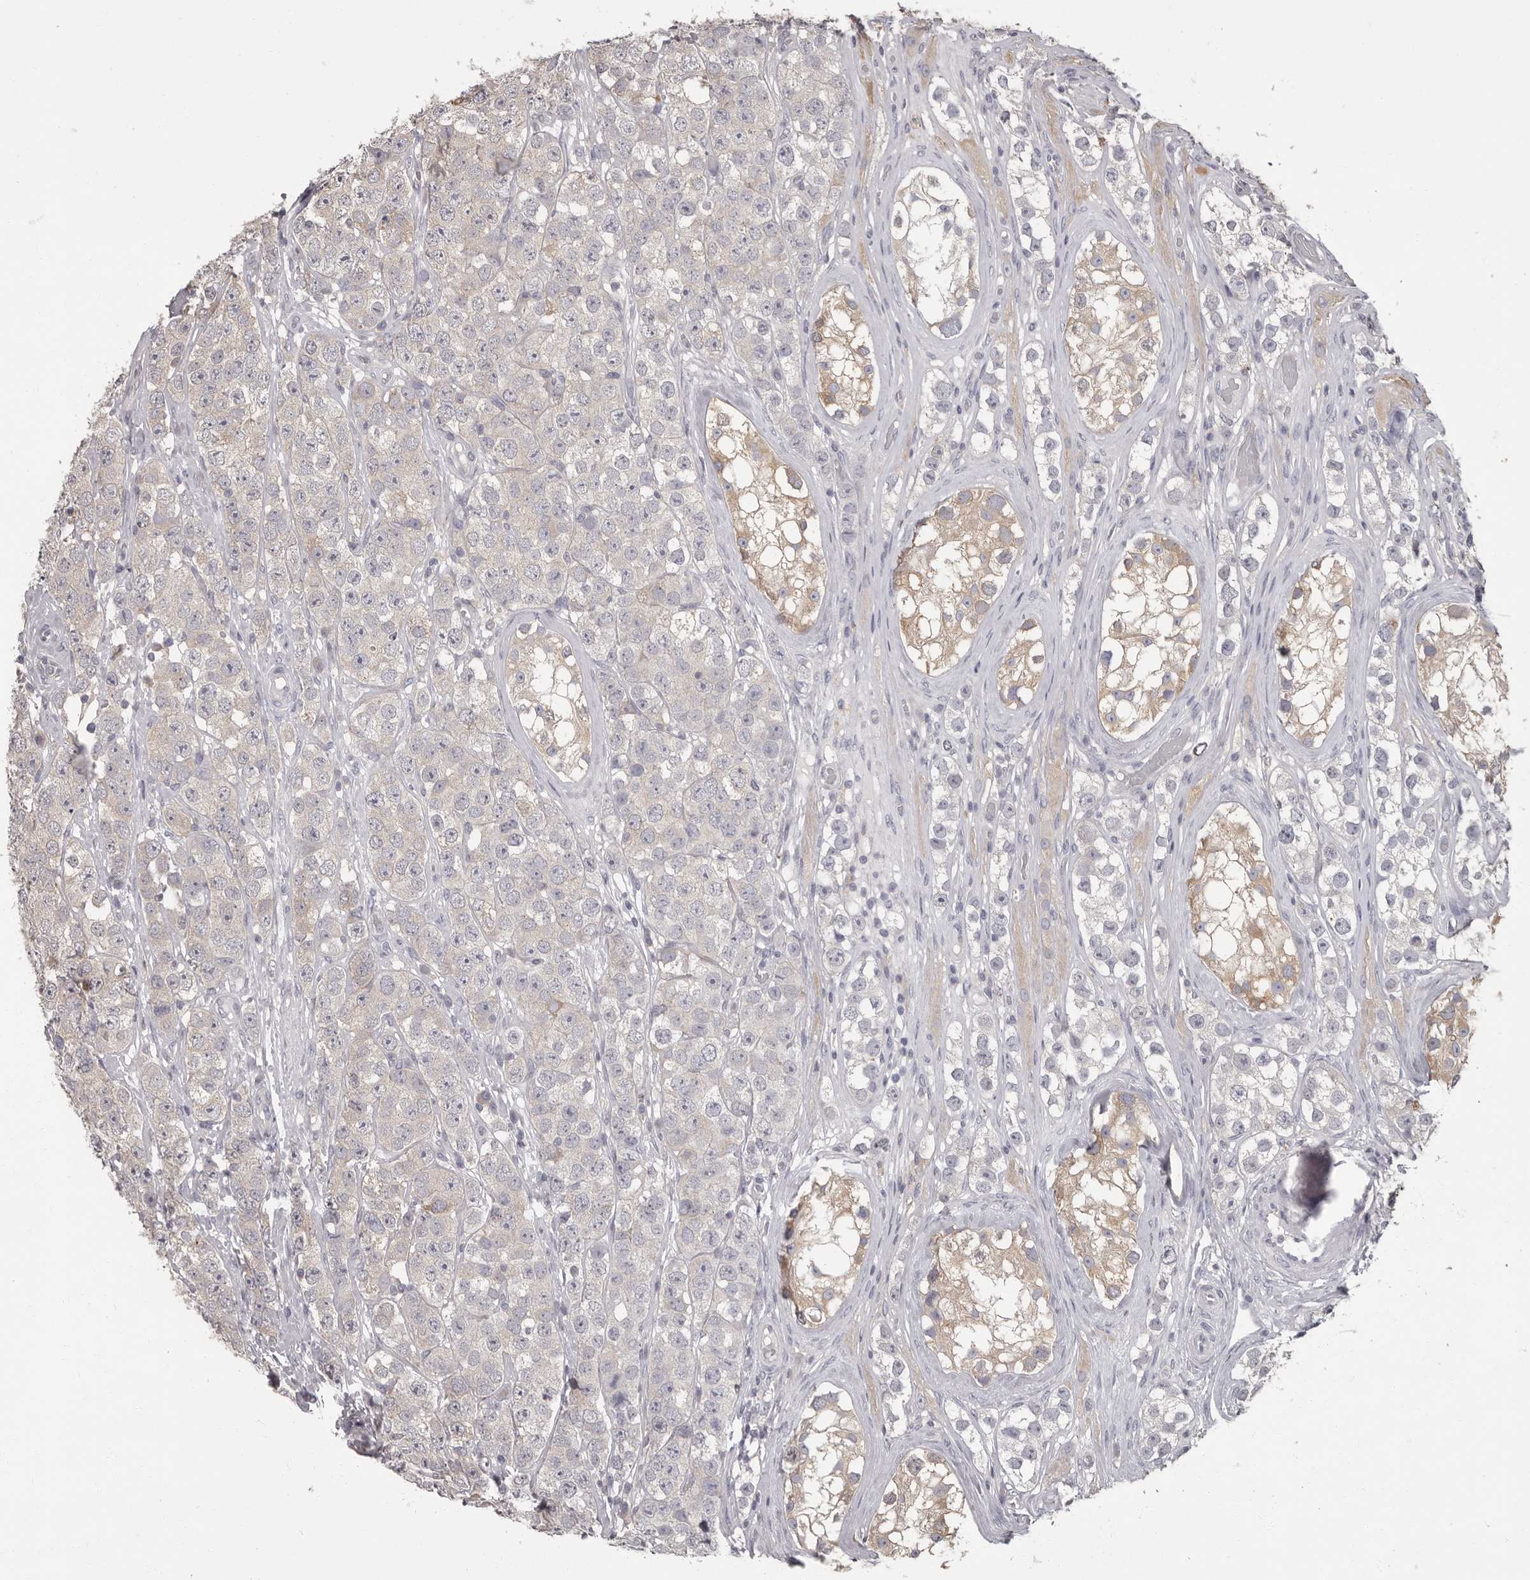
{"staining": {"intensity": "negative", "quantity": "none", "location": "none"}, "tissue": "testis cancer", "cell_type": "Tumor cells", "image_type": "cancer", "snomed": [{"axis": "morphology", "description": "Seminoma, NOS"}, {"axis": "topography", "description": "Testis"}], "caption": "Human seminoma (testis) stained for a protein using immunohistochemistry (IHC) reveals no staining in tumor cells.", "gene": "APEH", "patient": {"sex": "male", "age": 28}}